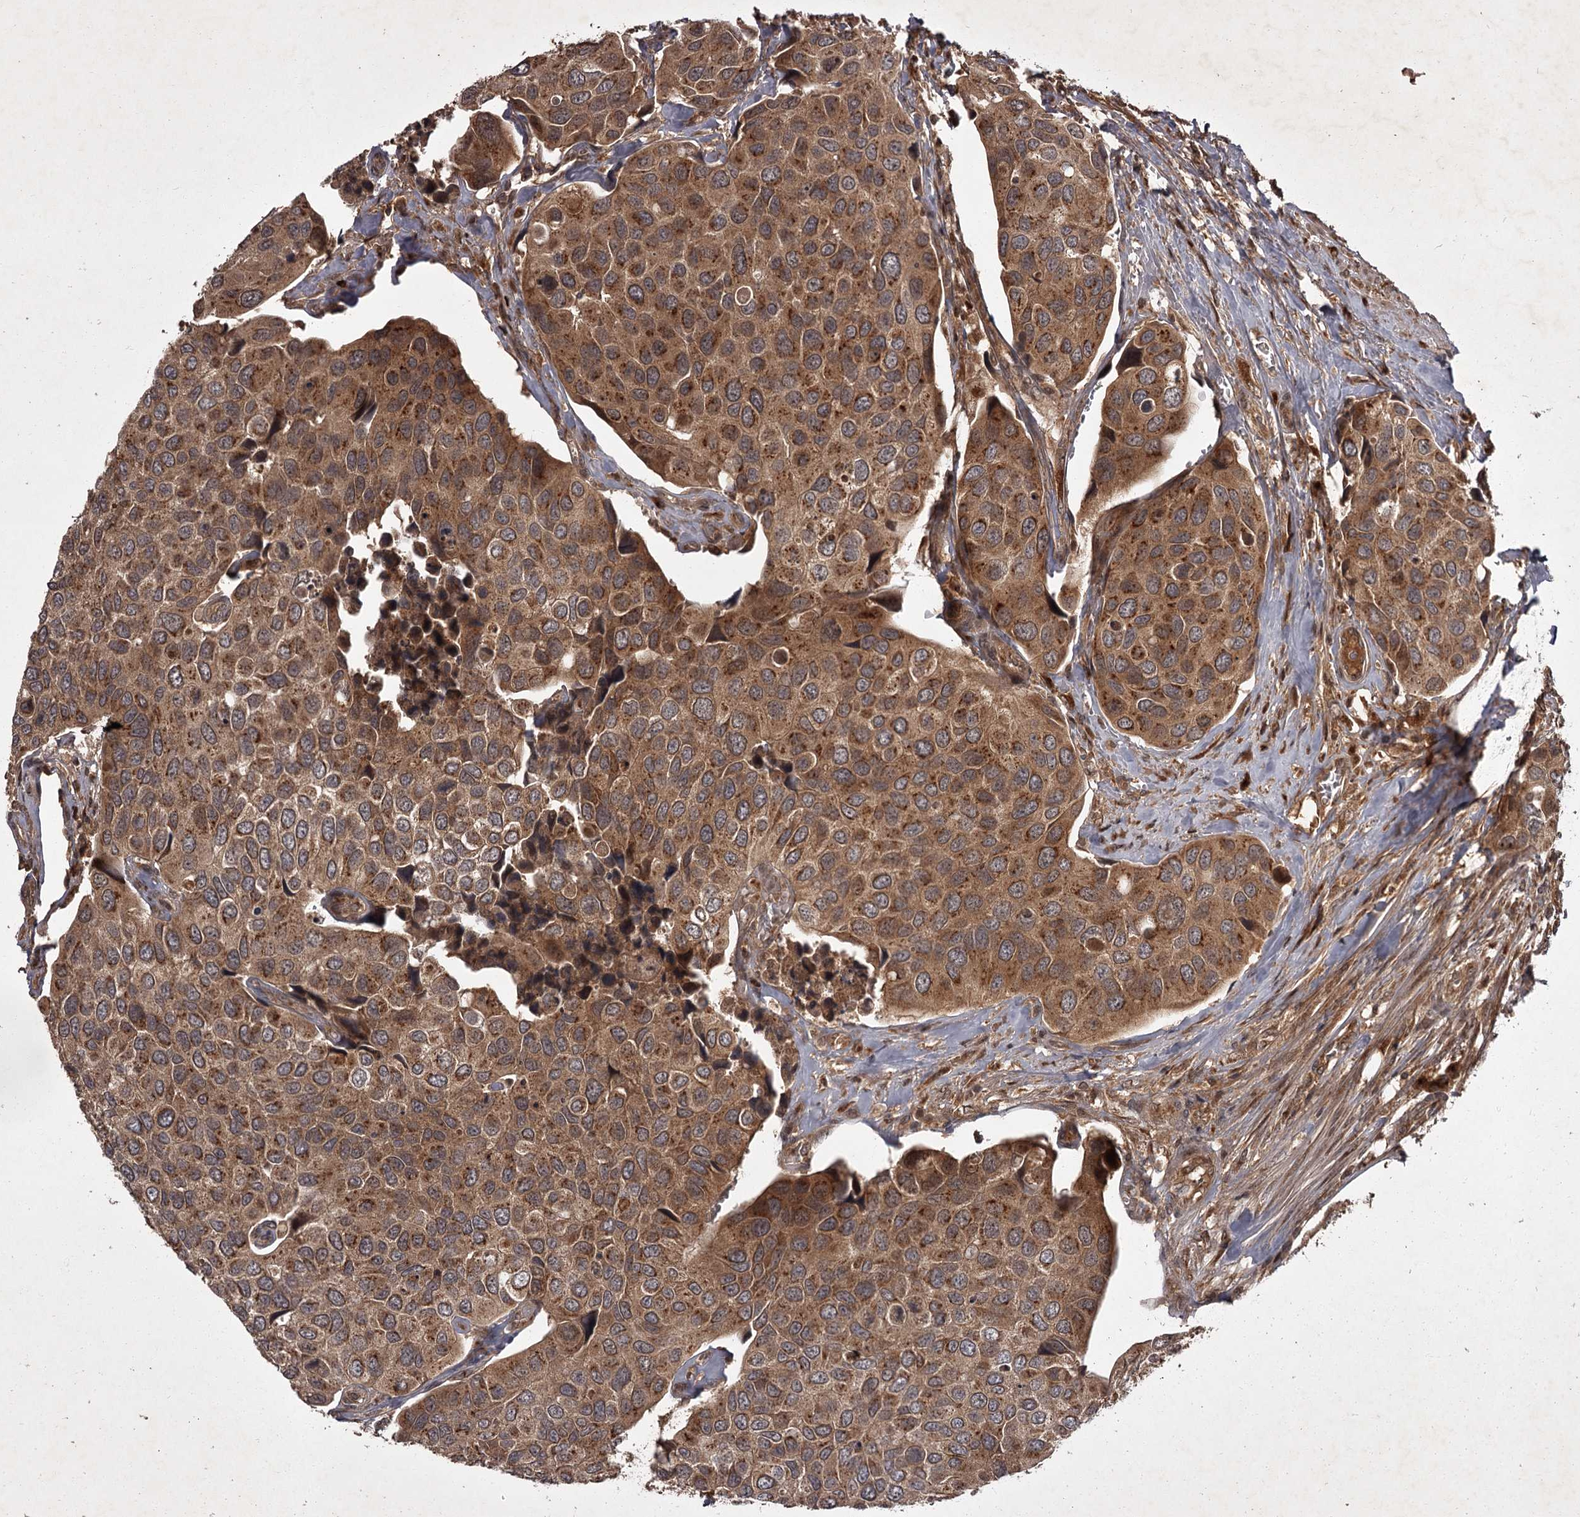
{"staining": {"intensity": "moderate", "quantity": ">75%", "location": "cytoplasmic/membranous"}, "tissue": "urothelial cancer", "cell_type": "Tumor cells", "image_type": "cancer", "snomed": [{"axis": "morphology", "description": "Urothelial carcinoma, High grade"}, {"axis": "topography", "description": "Urinary bladder"}], "caption": "Human urothelial cancer stained for a protein (brown) exhibits moderate cytoplasmic/membranous positive expression in approximately >75% of tumor cells.", "gene": "TBC1D23", "patient": {"sex": "male", "age": 74}}